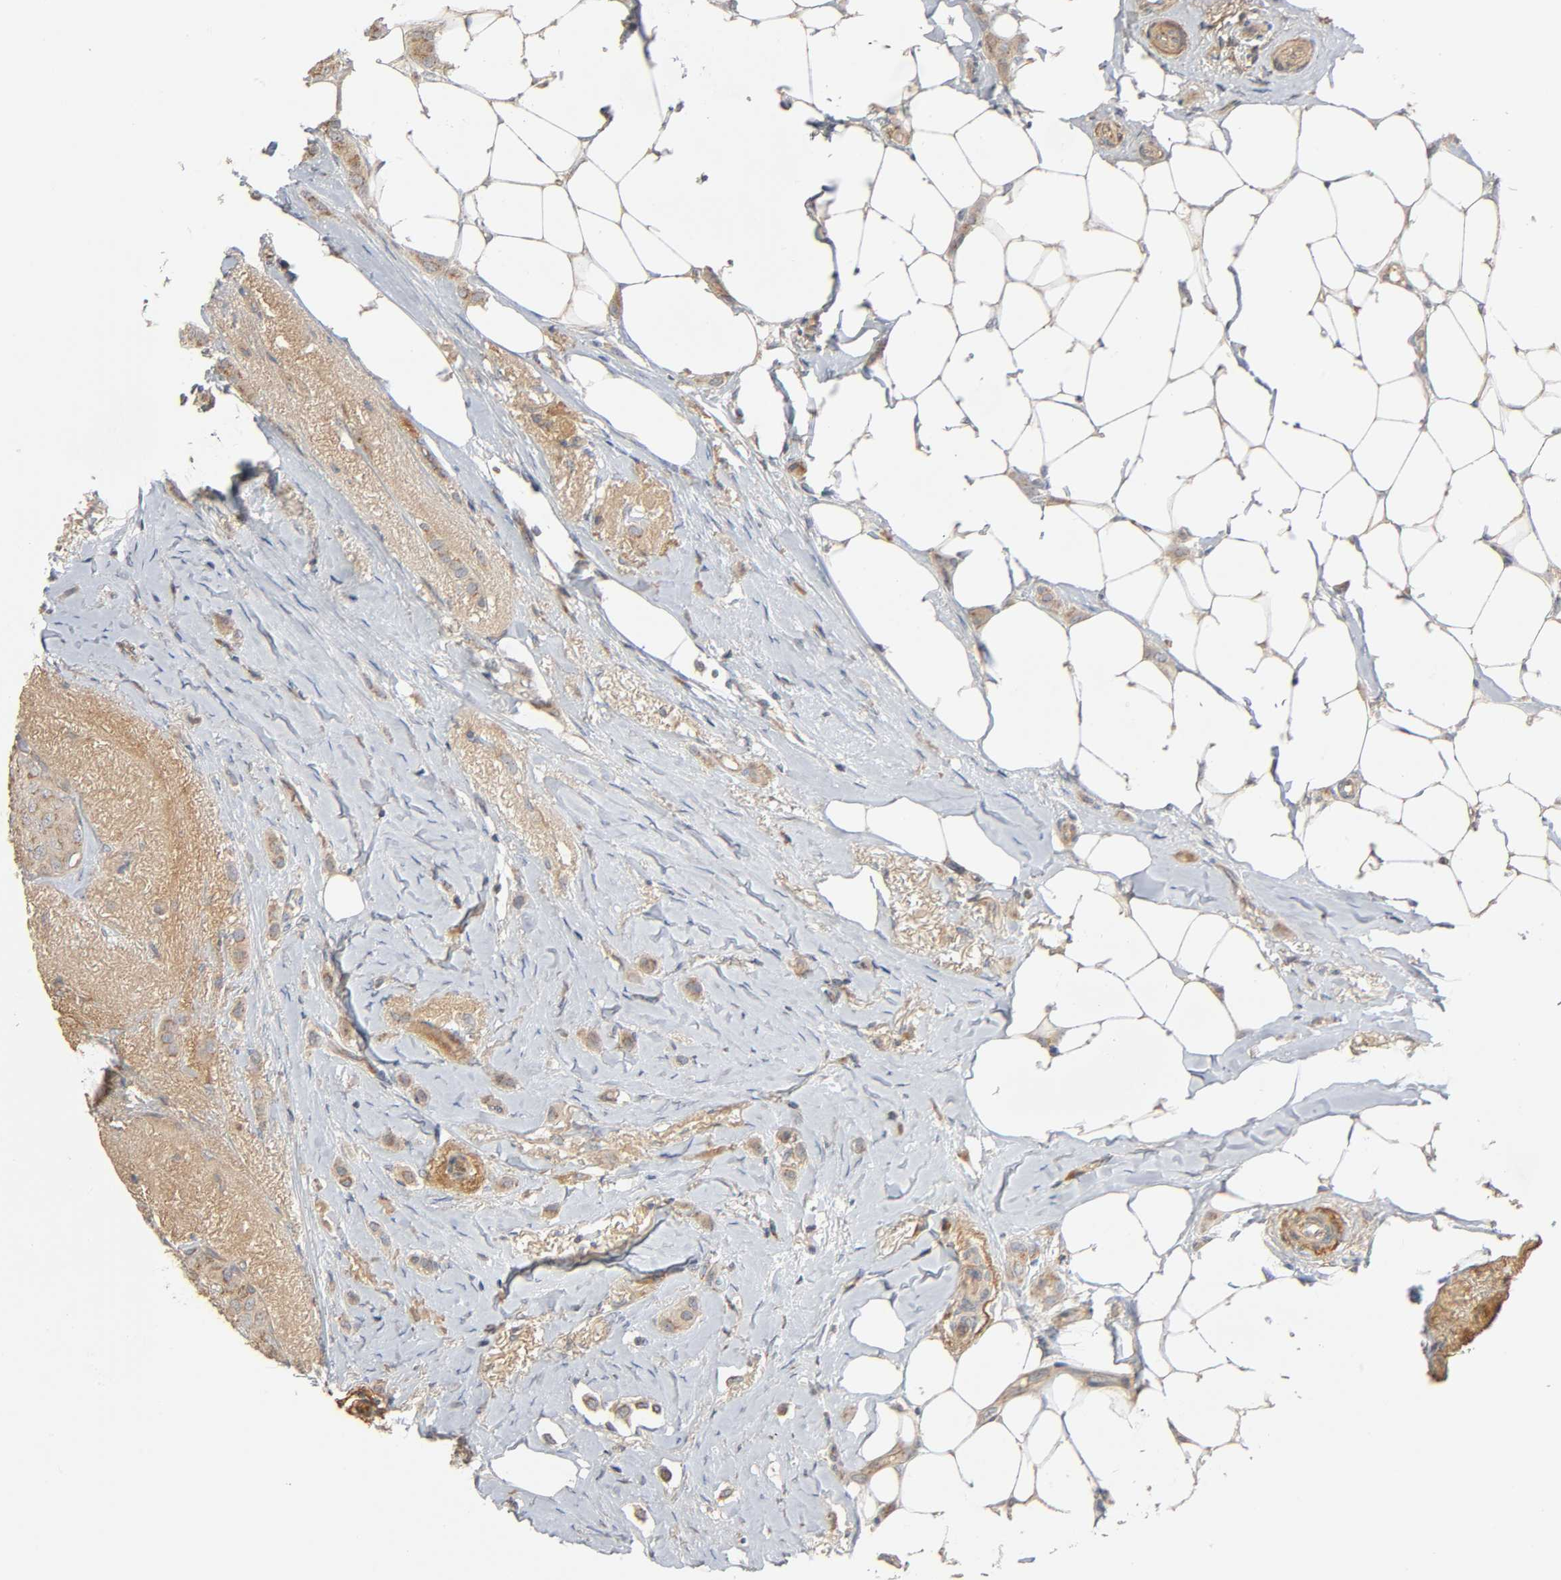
{"staining": {"intensity": "weak", "quantity": ">75%", "location": "cytoplasmic/membranous"}, "tissue": "breast cancer", "cell_type": "Tumor cells", "image_type": "cancer", "snomed": [{"axis": "morphology", "description": "Lobular carcinoma"}, {"axis": "topography", "description": "Breast"}], "caption": "Weak cytoplasmic/membranous protein expression is present in approximately >75% of tumor cells in breast lobular carcinoma. (IHC, brightfield microscopy, high magnification).", "gene": "SGSM1", "patient": {"sex": "female", "age": 55}}